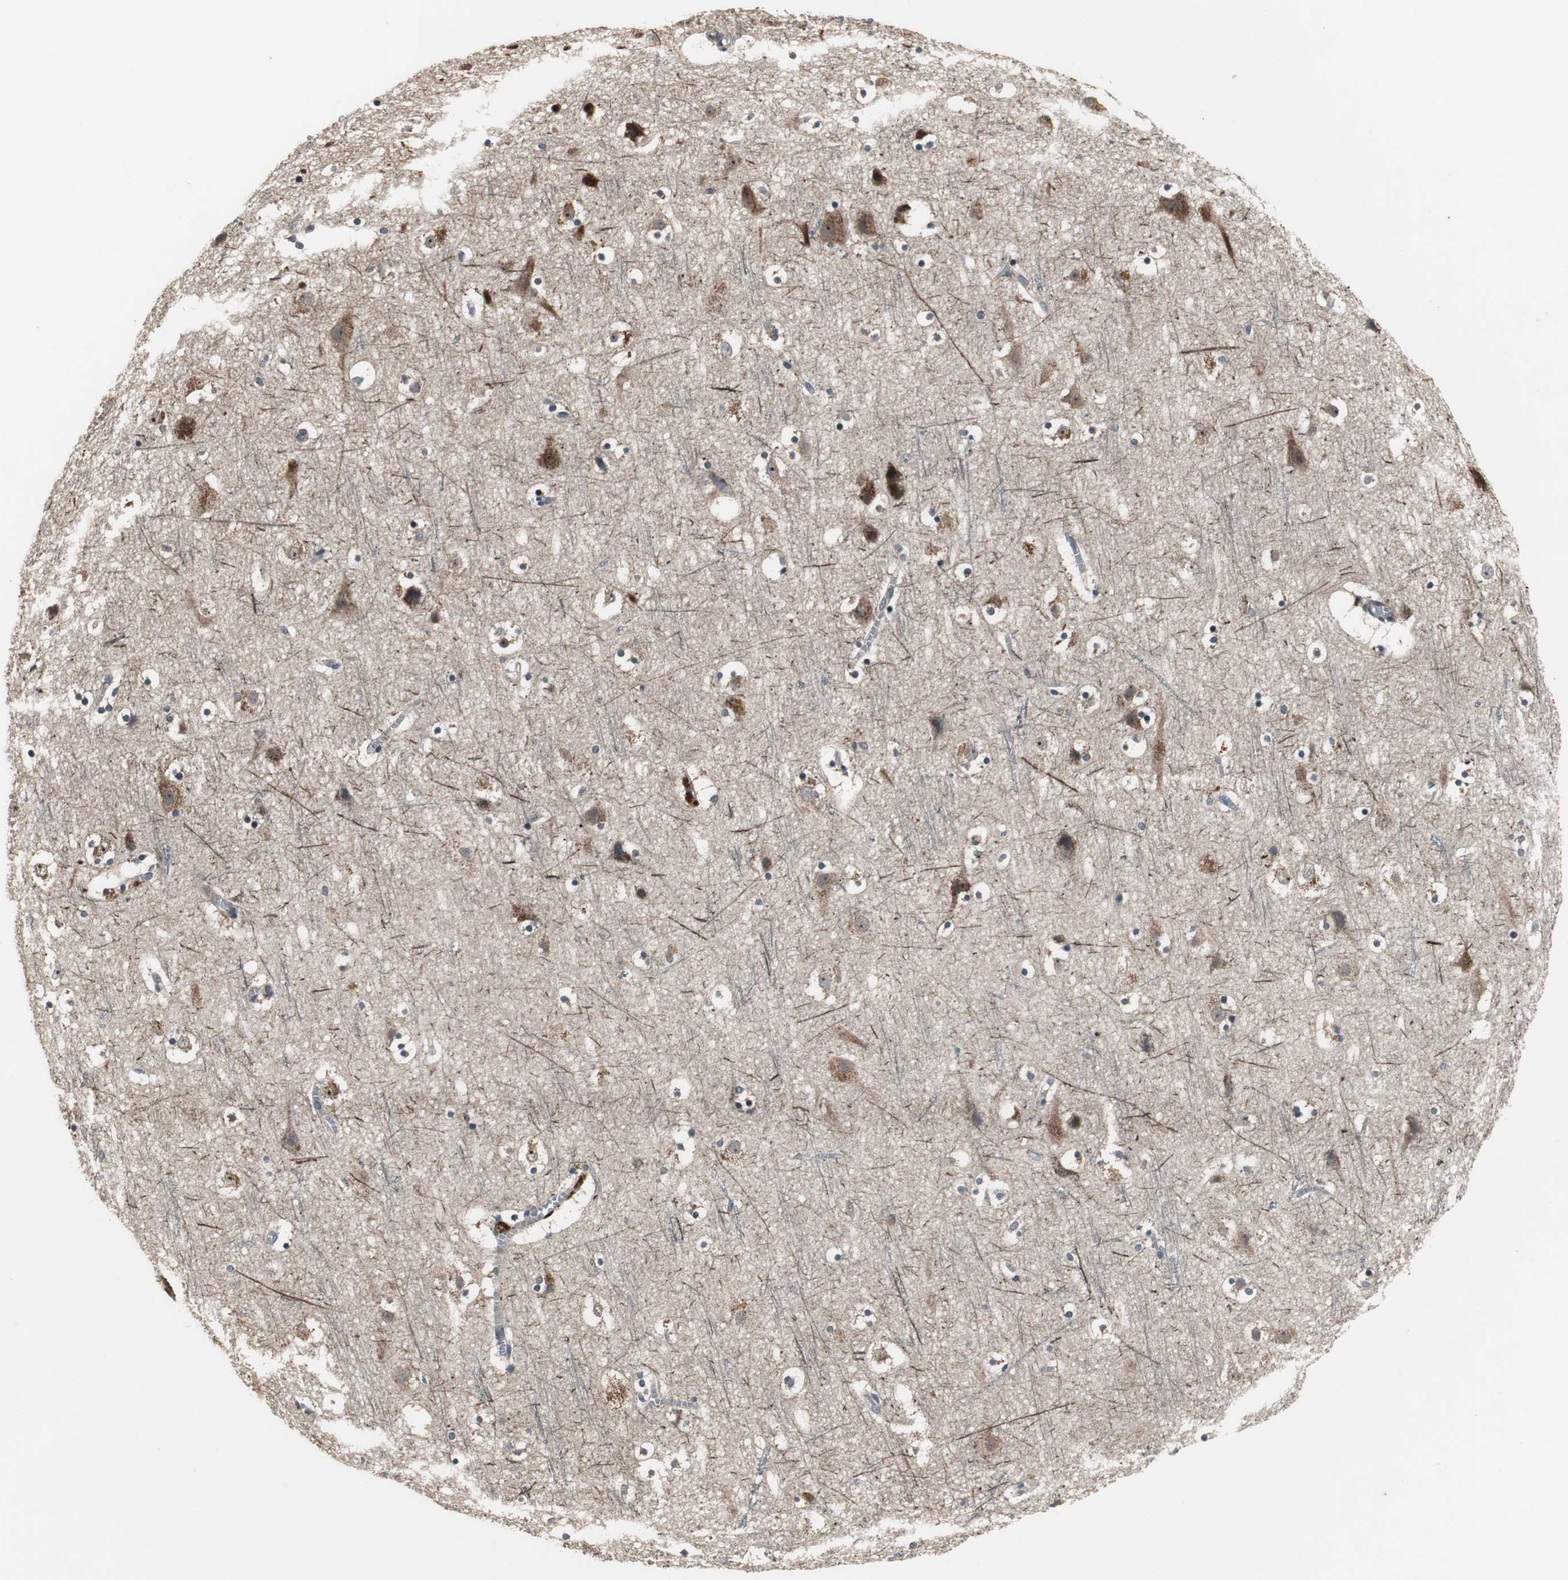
{"staining": {"intensity": "moderate", "quantity": "<25%", "location": "cytoplasmic/membranous"}, "tissue": "cerebral cortex", "cell_type": "Endothelial cells", "image_type": "normal", "snomed": [{"axis": "morphology", "description": "Normal tissue, NOS"}, {"axis": "topography", "description": "Cerebral cortex"}], "caption": "Immunohistochemistry (IHC) of normal cerebral cortex shows low levels of moderate cytoplasmic/membranous staining in about <25% of endothelial cells.", "gene": "MRPL40", "patient": {"sex": "male", "age": 45}}